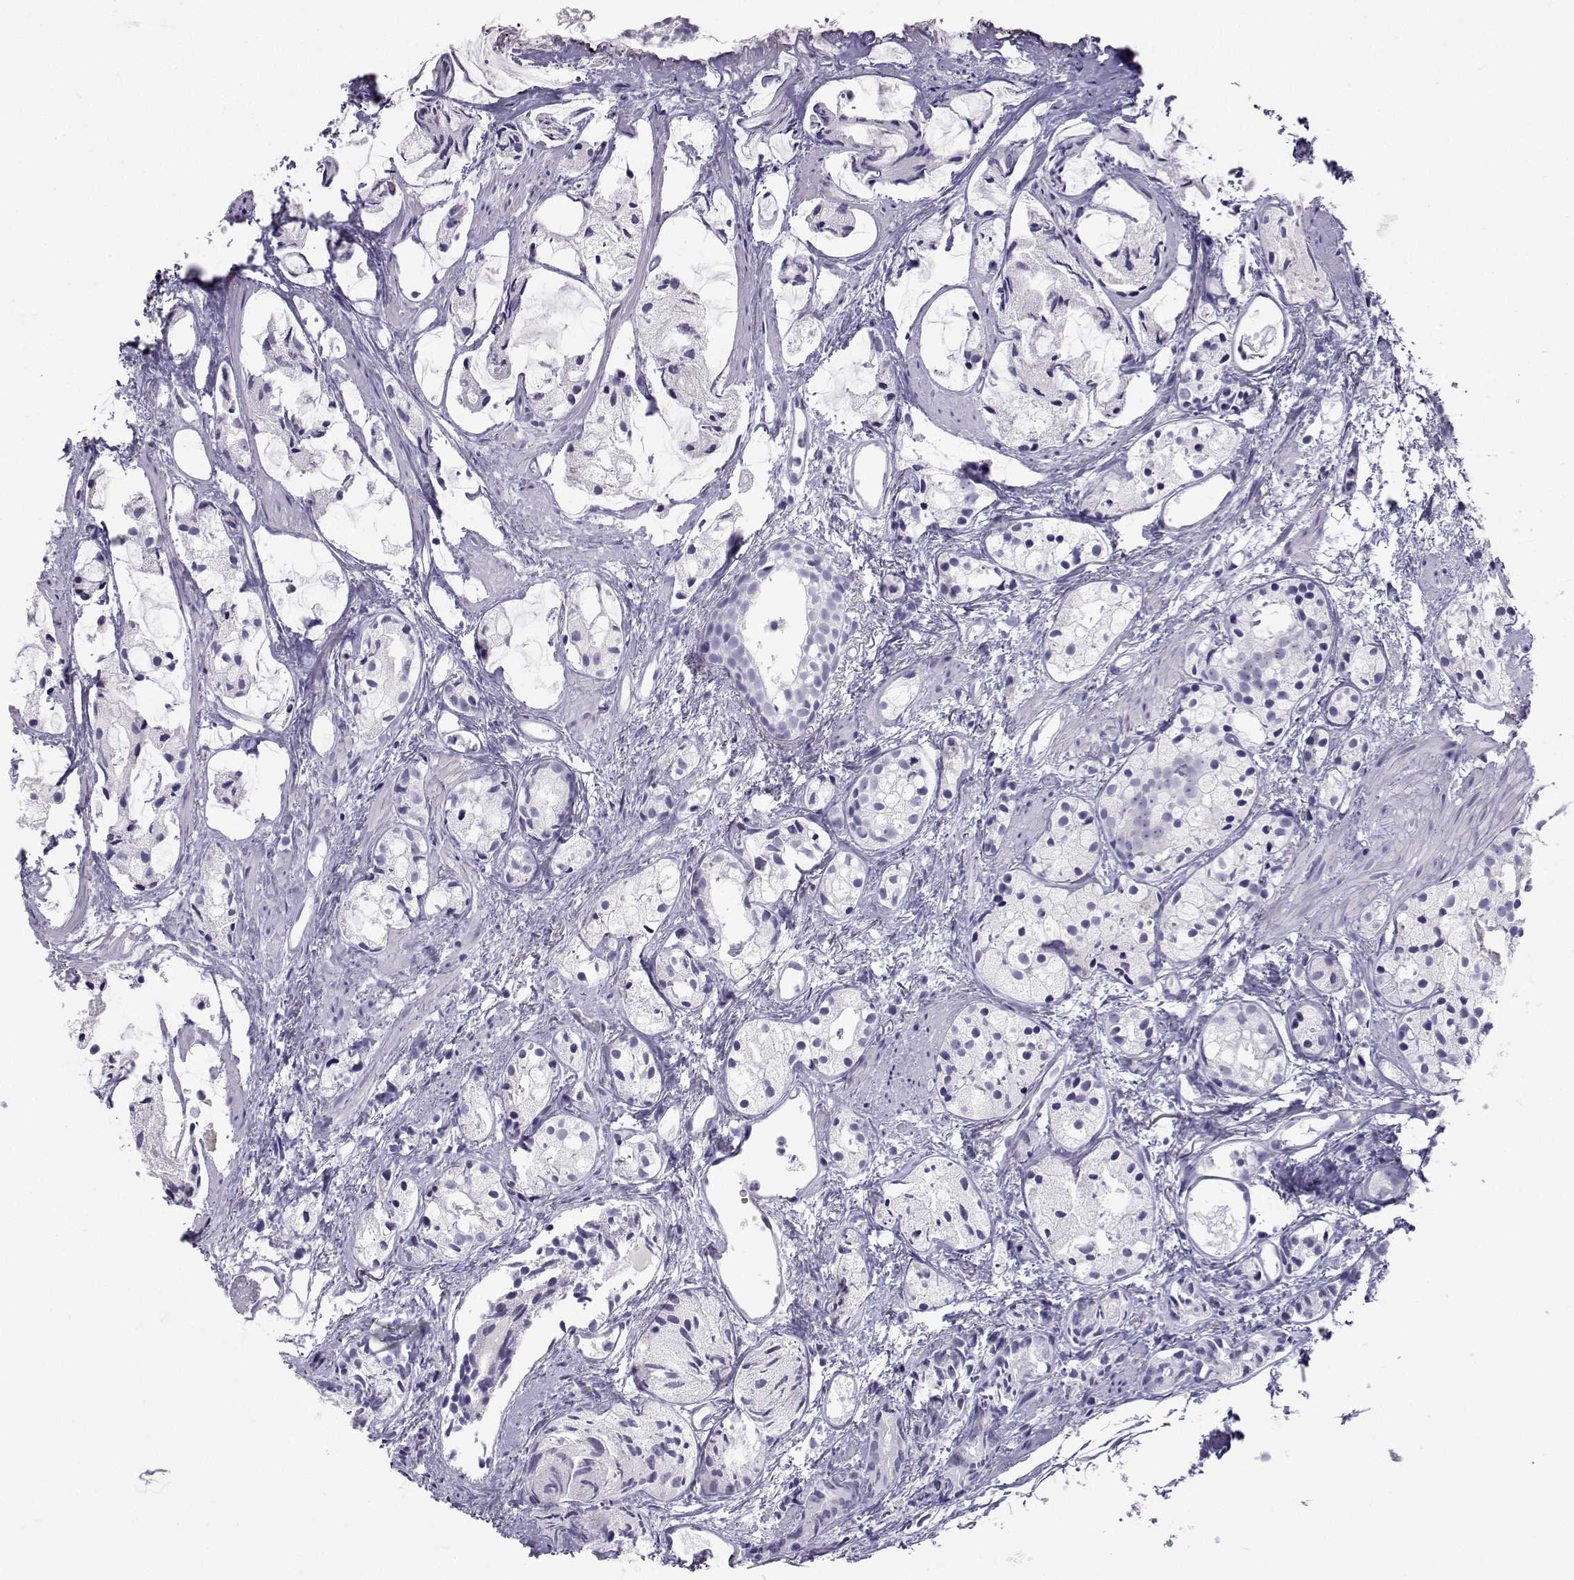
{"staining": {"intensity": "negative", "quantity": "none", "location": "none"}, "tissue": "prostate cancer", "cell_type": "Tumor cells", "image_type": "cancer", "snomed": [{"axis": "morphology", "description": "Adenocarcinoma, High grade"}, {"axis": "topography", "description": "Prostate"}], "caption": "Human prostate cancer (high-grade adenocarcinoma) stained for a protein using immunohistochemistry reveals no expression in tumor cells.", "gene": "GALM", "patient": {"sex": "male", "age": 85}}